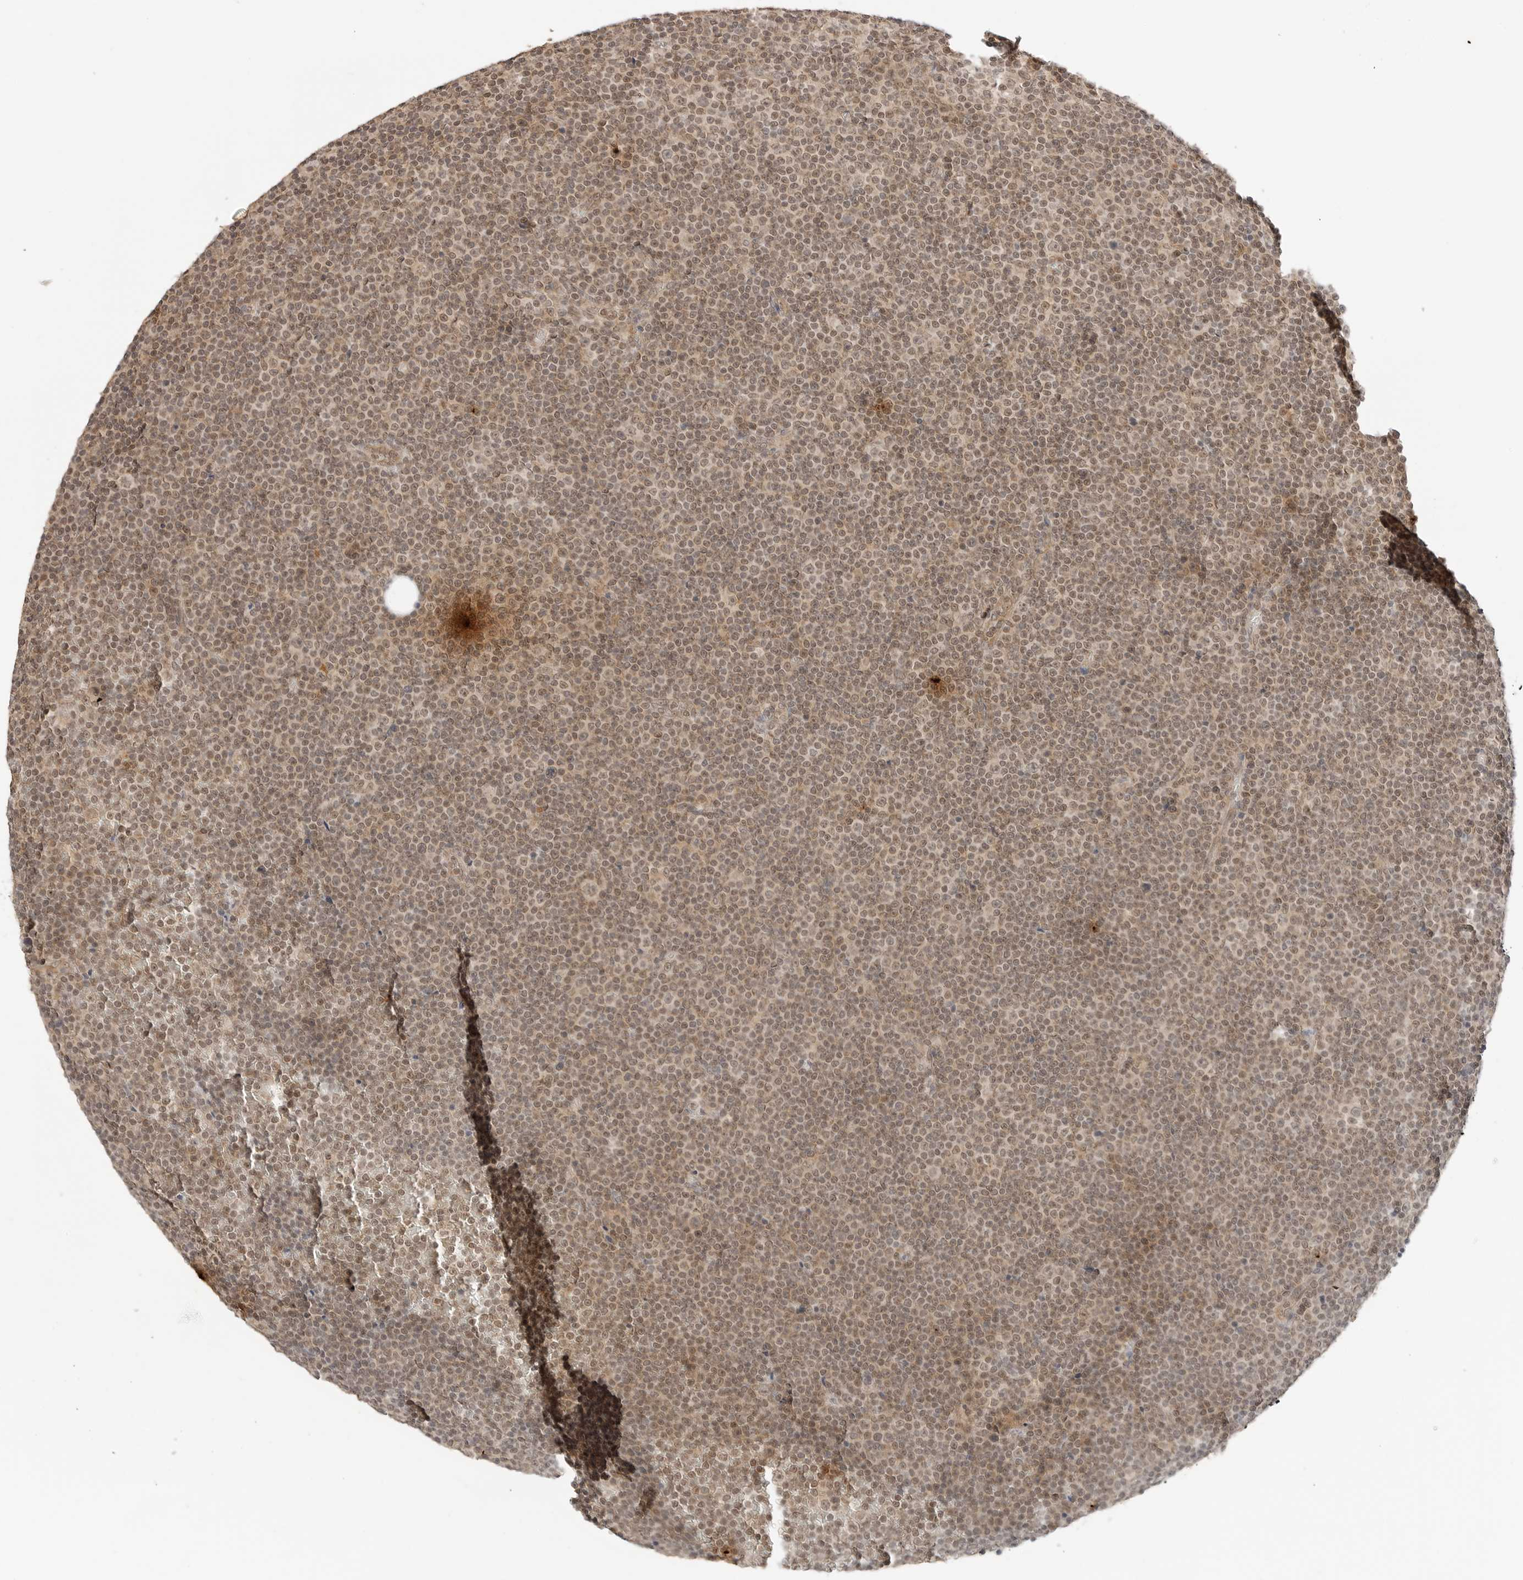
{"staining": {"intensity": "weak", "quantity": ">75%", "location": "cytoplasmic/membranous,nuclear"}, "tissue": "lymphoma", "cell_type": "Tumor cells", "image_type": "cancer", "snomed": [{"axis": "morphology", "description": "Malignant lymphoma, non-Hodgkin's type, Low grade"}, {"axis": "topography", "description": "Lymph node"}], "caption": "A brown stain labels weak cytoplasmic/membranous and nuclear staining of a protein in malignant lymphoma, non-Hodgkin's type (low-grade) tumor cells.", "gene": "GPR34", "patient": {"sex": "female", "age": 67}}